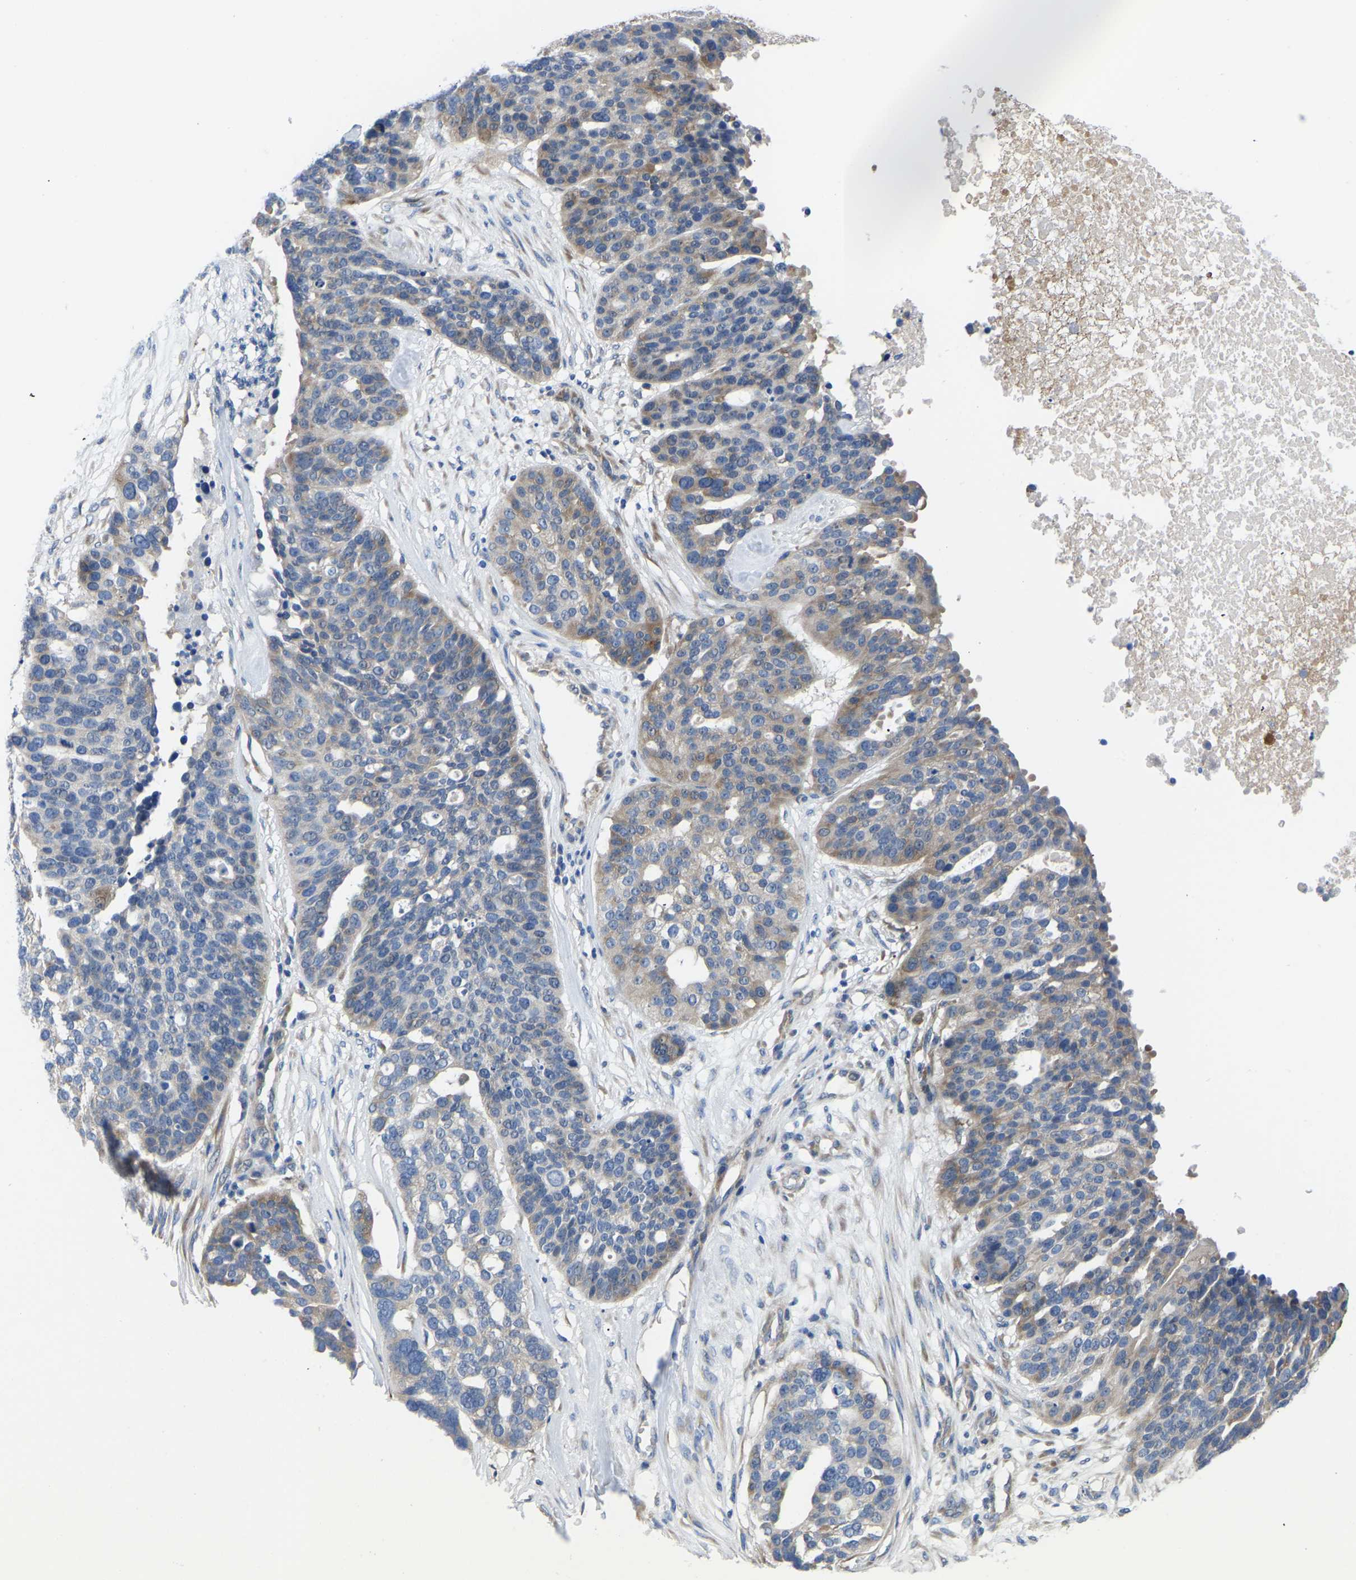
{"staining": {"intensity": "moderate", "quantity": "<25%", "location": "cytoplasmic/membranous"}, "tissue": "ovarian cancer", "cell_type": "Tumor cells", "image_type": "cancer", "snomed": [{"axis": "morphology", "description": "Cystadenocarcinoma, serous, NOS"}, {"axis": "topography", "description": "Ovary"}], "caption": "Serous cystadenocarcinoma (ovarian) stained with a protein marker exhibits moderate staining in tumor cells.", "gene": "ABCA10", "patient": {"sex": "female", "age": 59}}